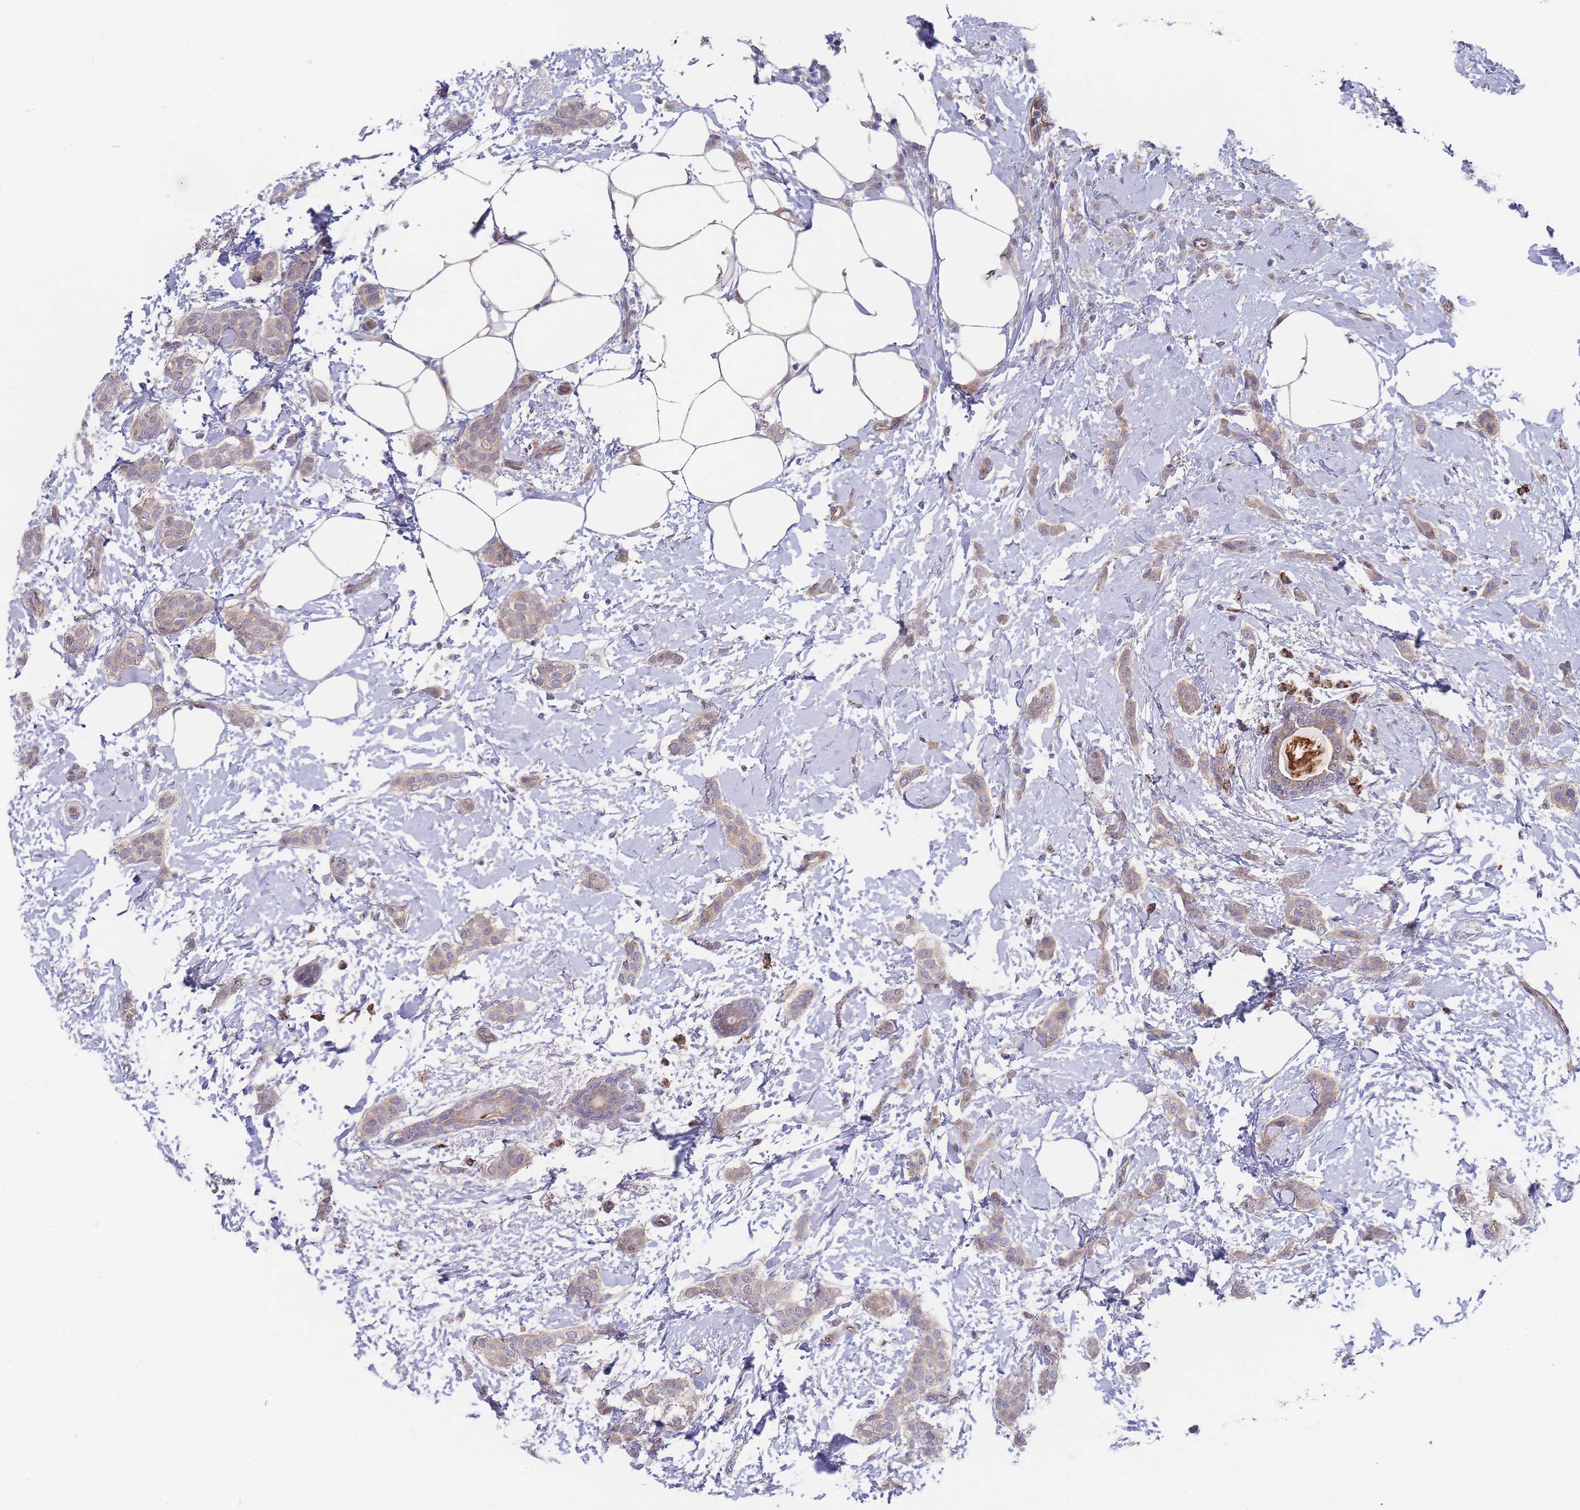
{"staining": {"intensity": "weak", "quantity": ">75%", "location": "cytoplasmic/membranous"}, "tissue": "breast cancer", "cell_type": "Tumor cells", "image_type": "cancer", "snomed": [{"axis": "morphology", "description": "Duct carcinoma"}, {"axis": "topography", "description": "Breast"}], "caption": "Immunohistochemistry (IHC) of breast invasive ductal carcinoma shows low levels of weak cytoplasmic/membranous expression in about >75% of tumor cells. (brown staining indicates protein expression, while blue staining denotes nuclei).", "gene": "NUB1", "patient": {"sex": "female", "age": 72}}